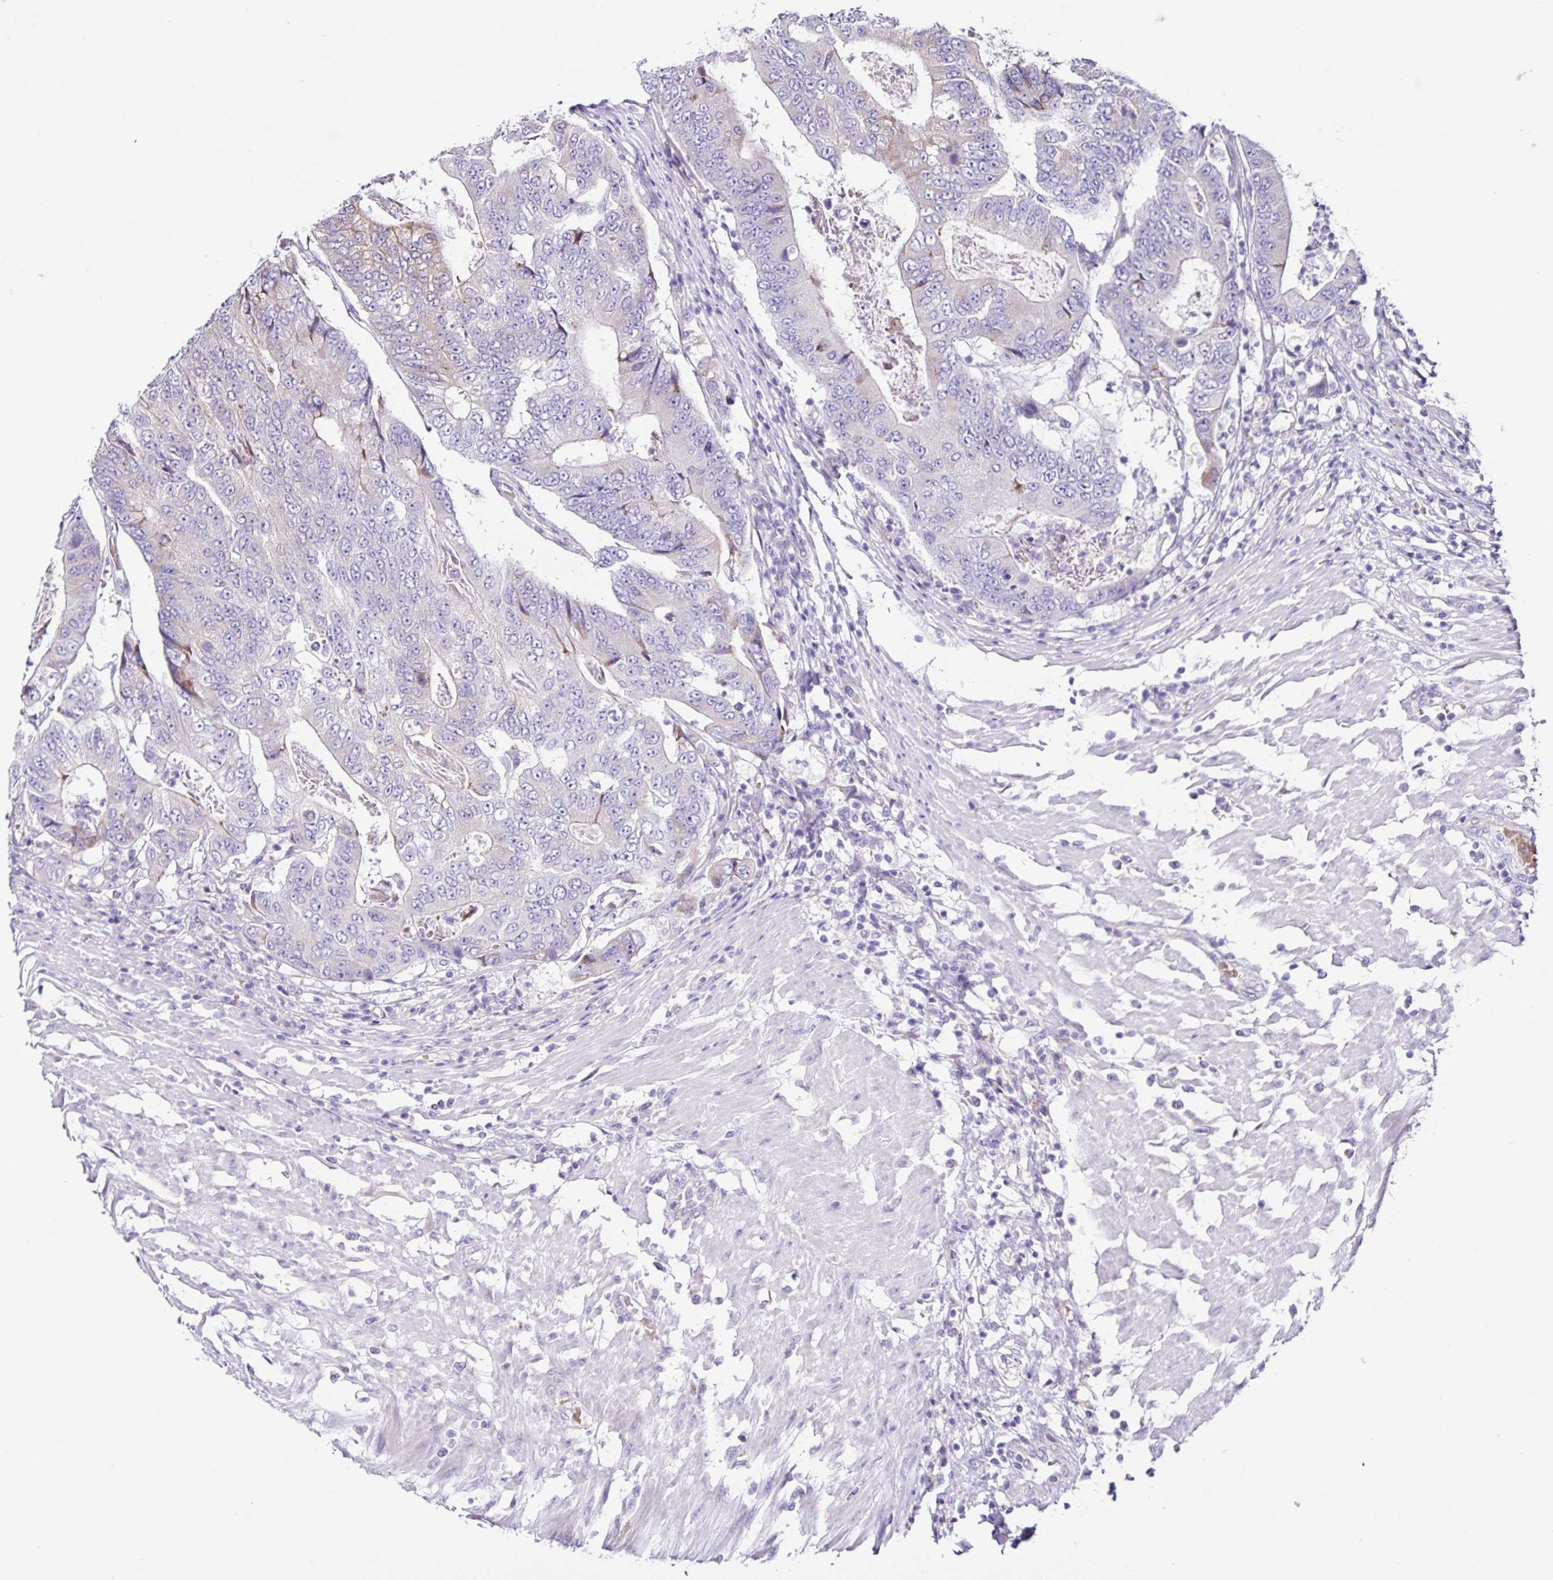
{"staining": {"intensity": "negative", "quantity": "none", "location": "none"}, "tissue": "colorectal cancer", "cell_type": "Tumor cells", "image_type": "cancer", "snomed": [{"axis": "morphology", "description": "Adenocarcinoma, NOS"}, {"axis": "topography", "description": "Colon"}], "caption": "This image is of colorectal cancer (adenocarcinoma) stained with immunohistochemistry (IHC) to label a protein in brown with the nuclei are counter-stained blue. There is no staining in tumor cells.", "gene": "RNFT2", "patient": {"sex": "female", "age": 48}}